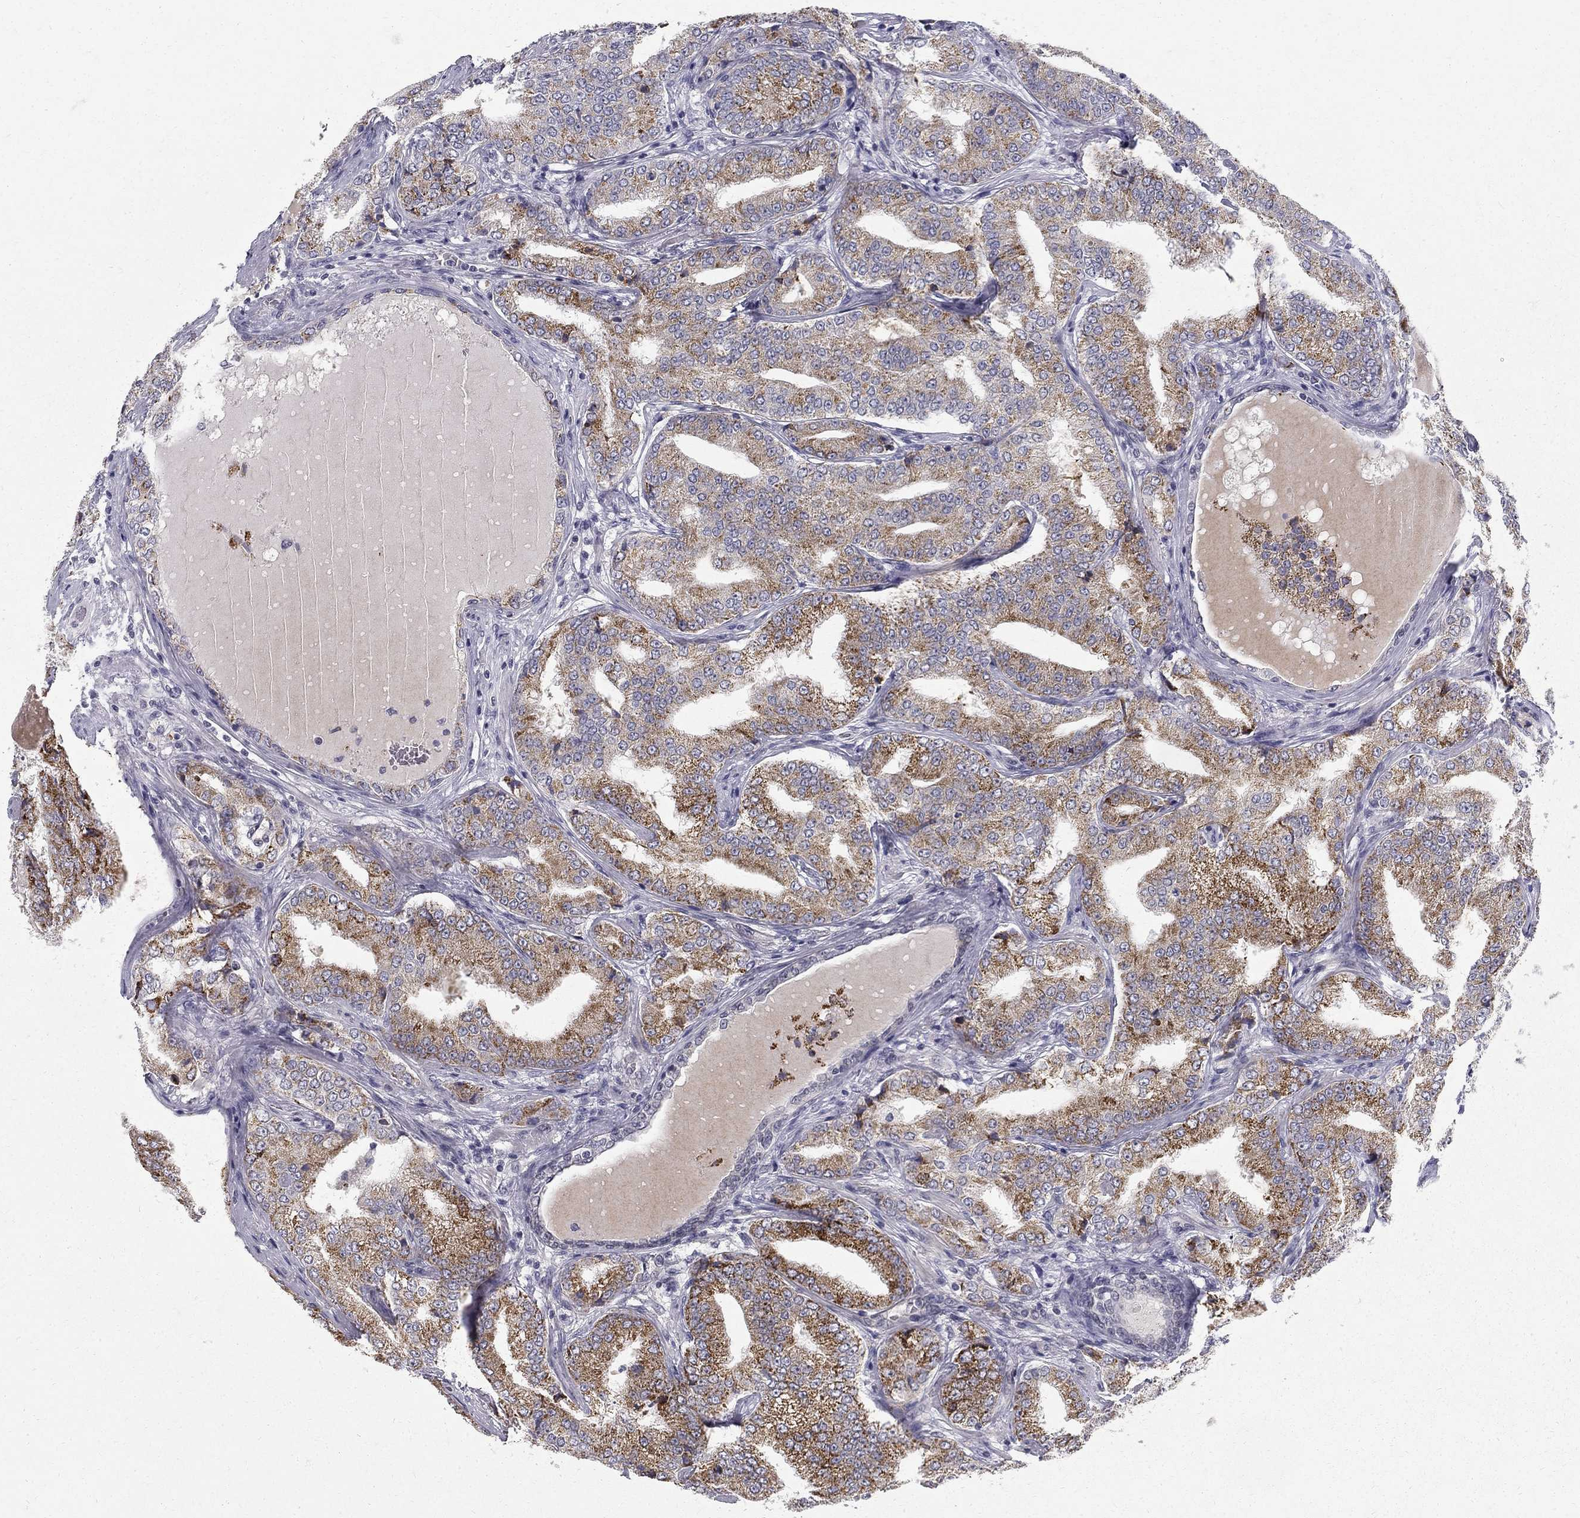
{"staining": {"intensity": "strong", "quantity": "25%-75%", "location": "cytoplasmic/membranous"}, "tissue": "prostate cancer", "cell_type": "Tumor cells", "image_type": "cancer", "snomed": [{"axis": "morphology", "description": "Adenocarcinoma, NOS"}, {"axis": "topography", "description": "Prostate"}], "caption": "A photomicrograph showing strong cytoplasmic/membranous staining in about 25%-75% of tumor cells in adenocarcinoma (prostate), as visualized by brown immunohistochemical staining.", "gene": "CLIC6", "patient": {"sex": "male", "age": 65}}